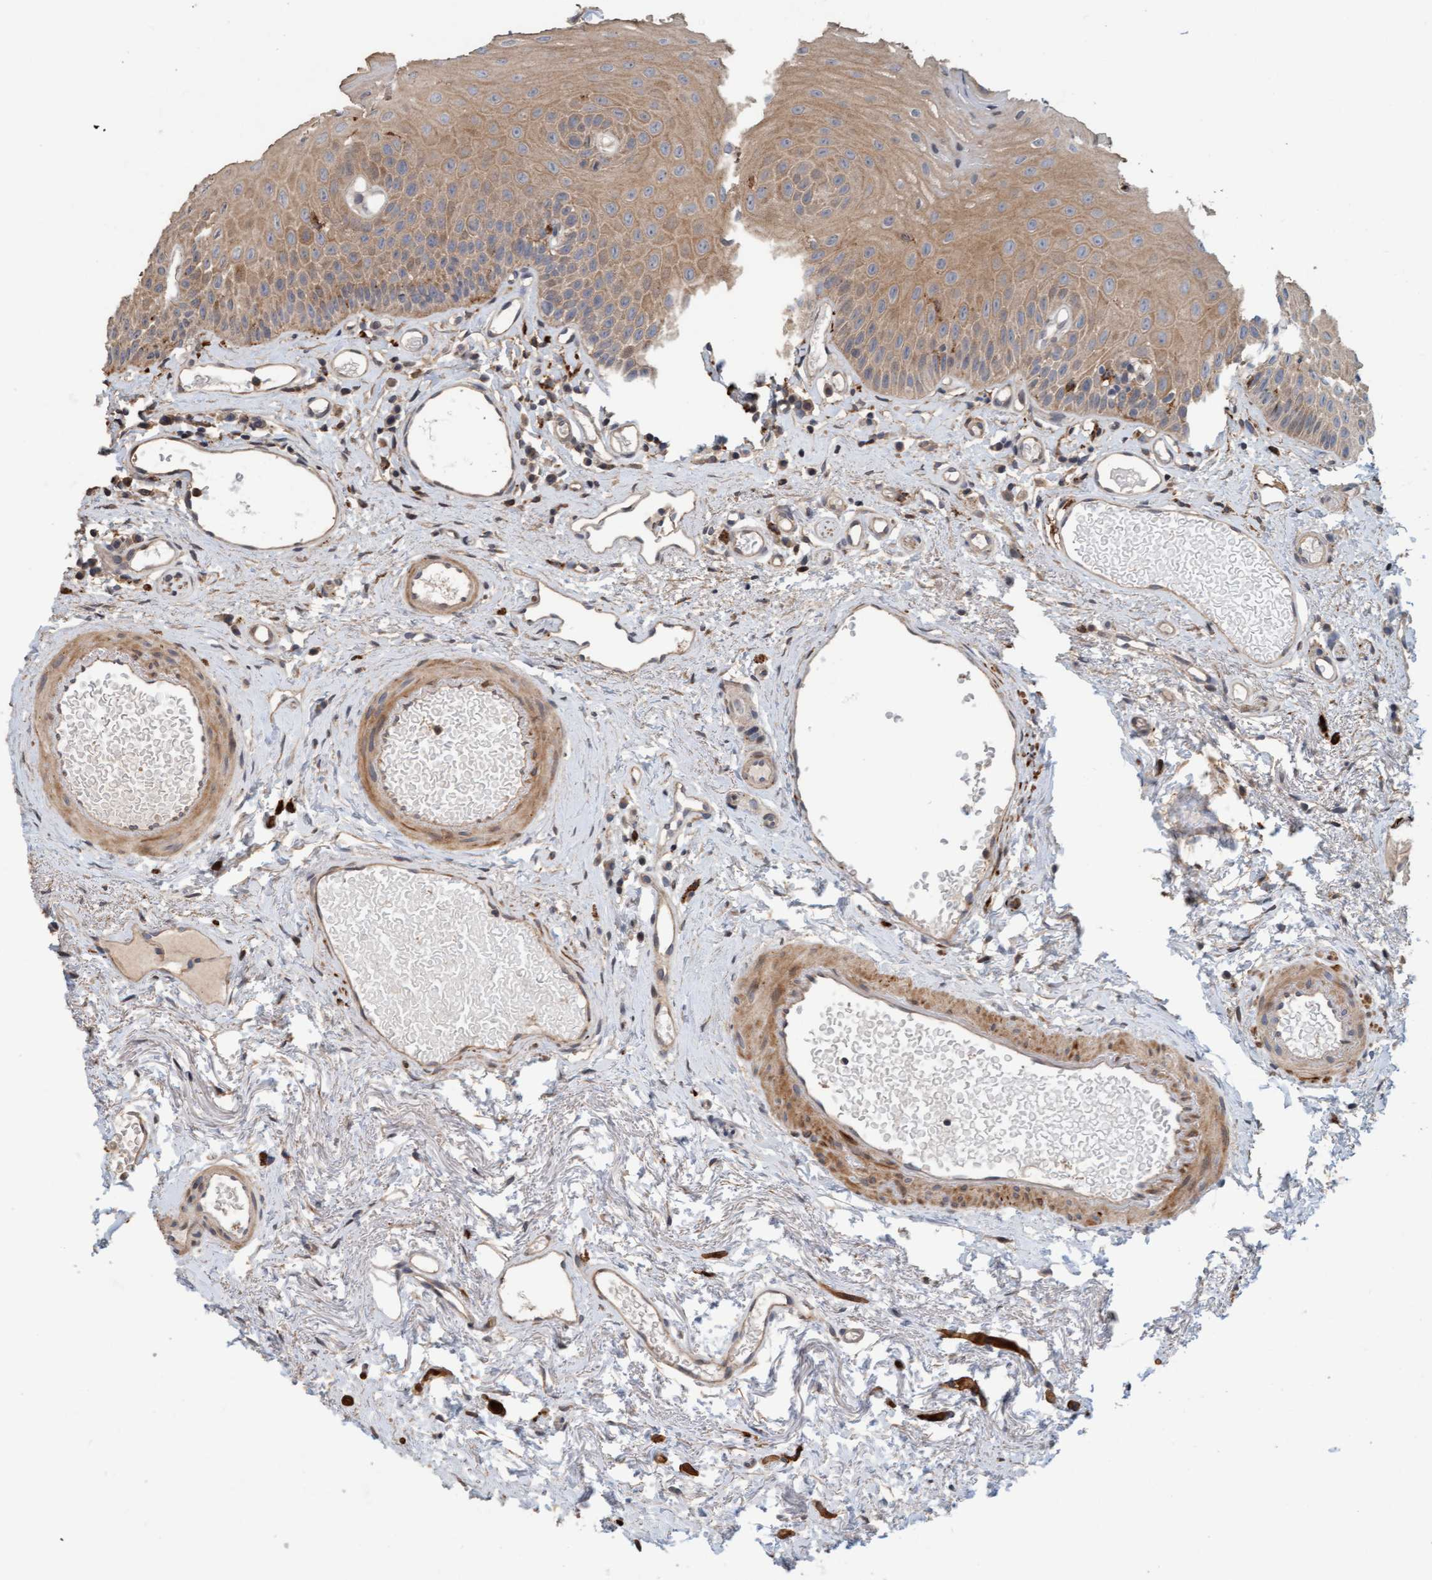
{"staining": {"intensity": "weak", "quantity": ">75%", "location": "cytoplasmic/membranous"}, "tissue": "oral mucosa", "cell_type": "Squamous epithelial cells", "image_type": "normal", "snomed": [{"axis": "morphology", "description": "Normal tissue, NOS"}, {"axis": "topography", "description": "Skeletal muscle"}, {"axis": "topography", "description": "Oral tissue"}, {"axis": "topography", "description": "Peripheral nerve tissue"}], "caption": "IHC of normal human oral mucosa reveals low levels of weak cytoplasmic/membranous expression in approximately >75% of squamous epithelial cells. Immunohistochemistry stains the protein of interest in brown and the nuclei are stained blue.", "gene": "LONRF1", "patient": {"sex": "female", "age": 84}}